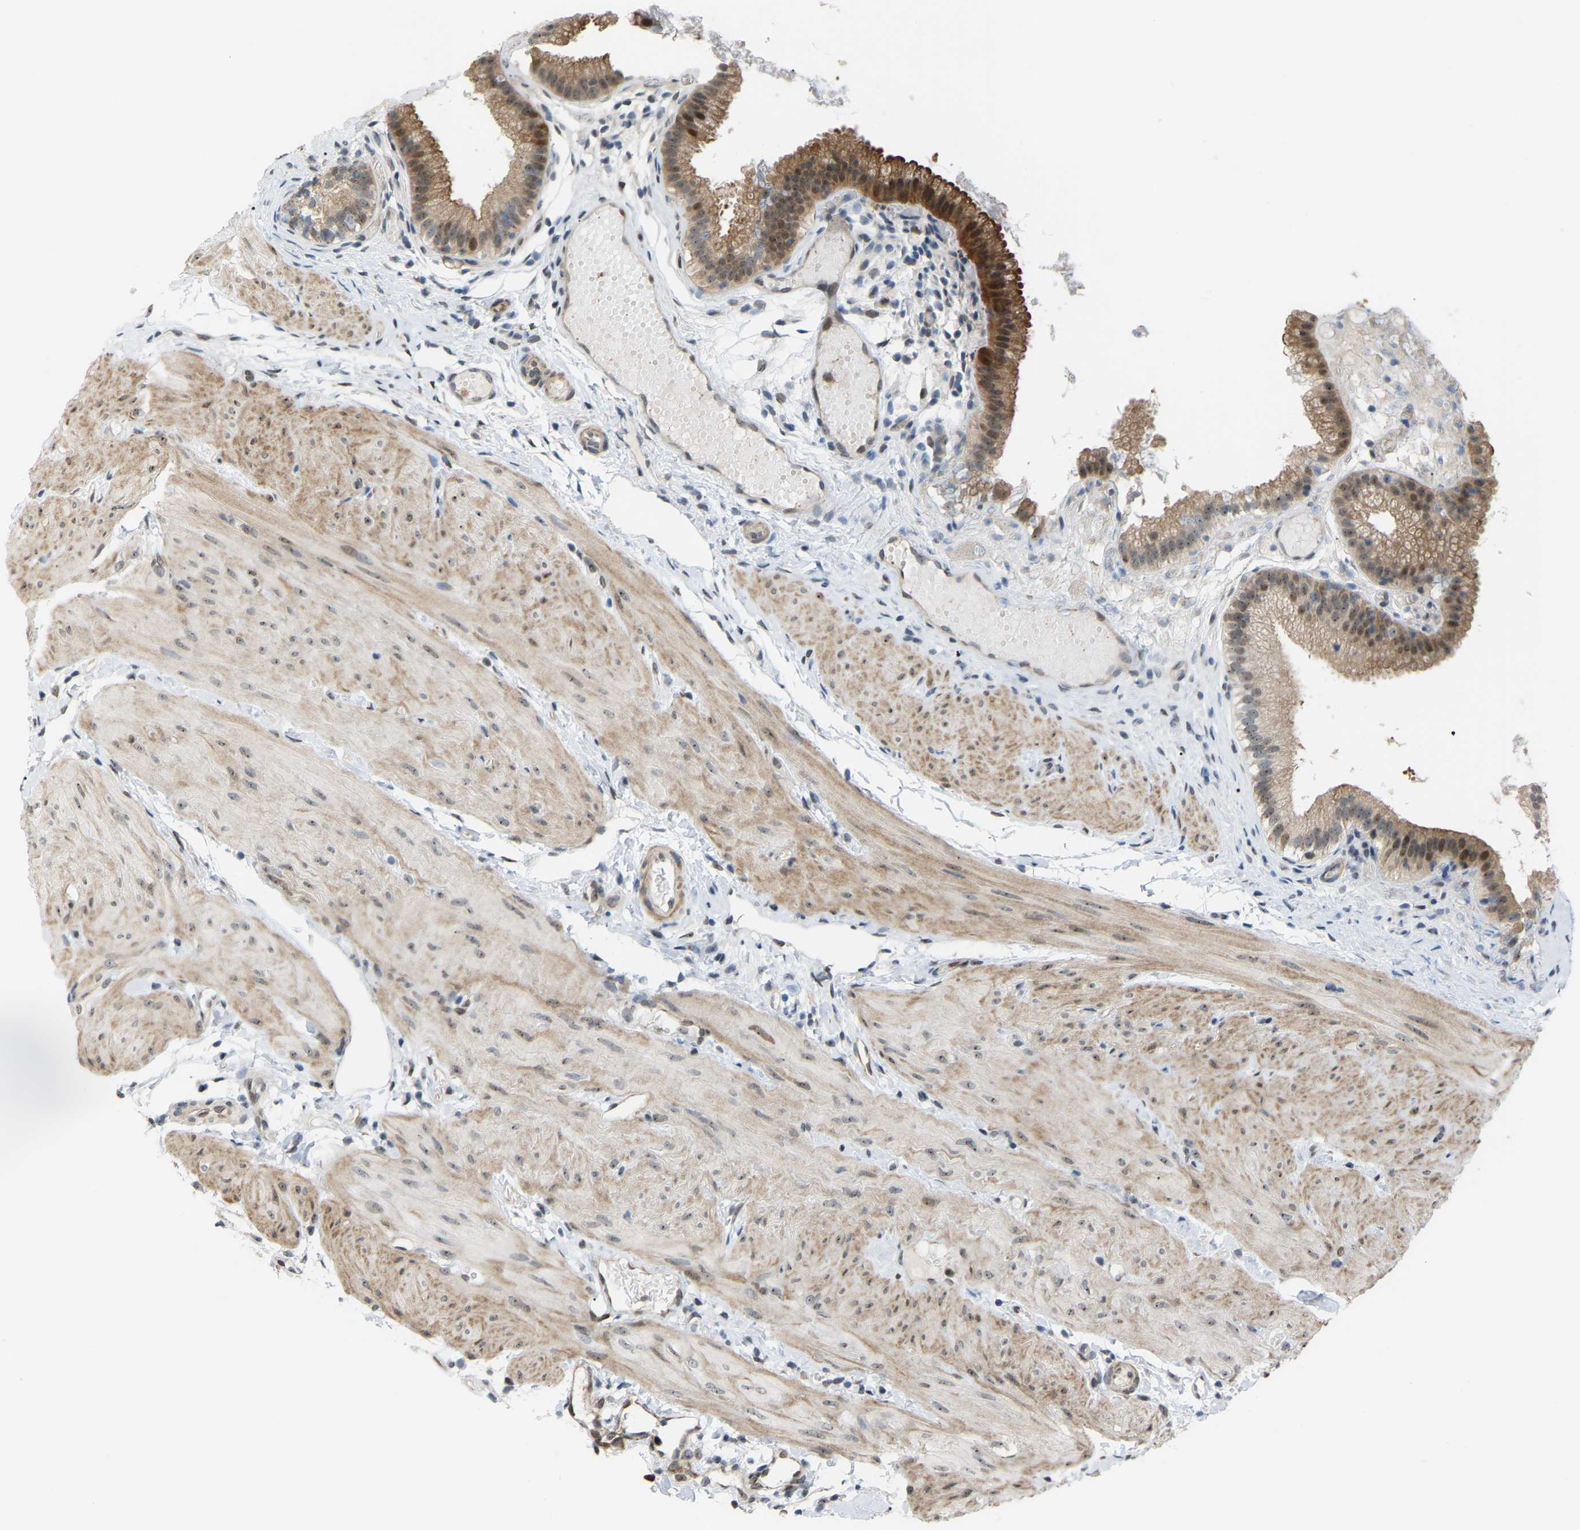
{"staining": {"intensity": "strong", "quantity": ">75%", "location": "cytoplasmic/membranous,nuclear"}, "tissue": "gallbladder", "cell_type": "Glandular cells", "image_type": "normal", "snomed": [{"axis": "morphology", "description": "Normal tissue, NOS"}, {"axis": "topography", "description": "Gallbladder"}], "caption": "Immunohistochemistry (IHC) of benign human gallbladder demonstrates high levels of strong cytoplasmic/membranous,nuclear positivity in approximately >75% of glandular cells. (Brightfield microscopy of DAB IHC at high magnification).", "gene": "CROT", "patient": {"sex": "female", "age": 26}}